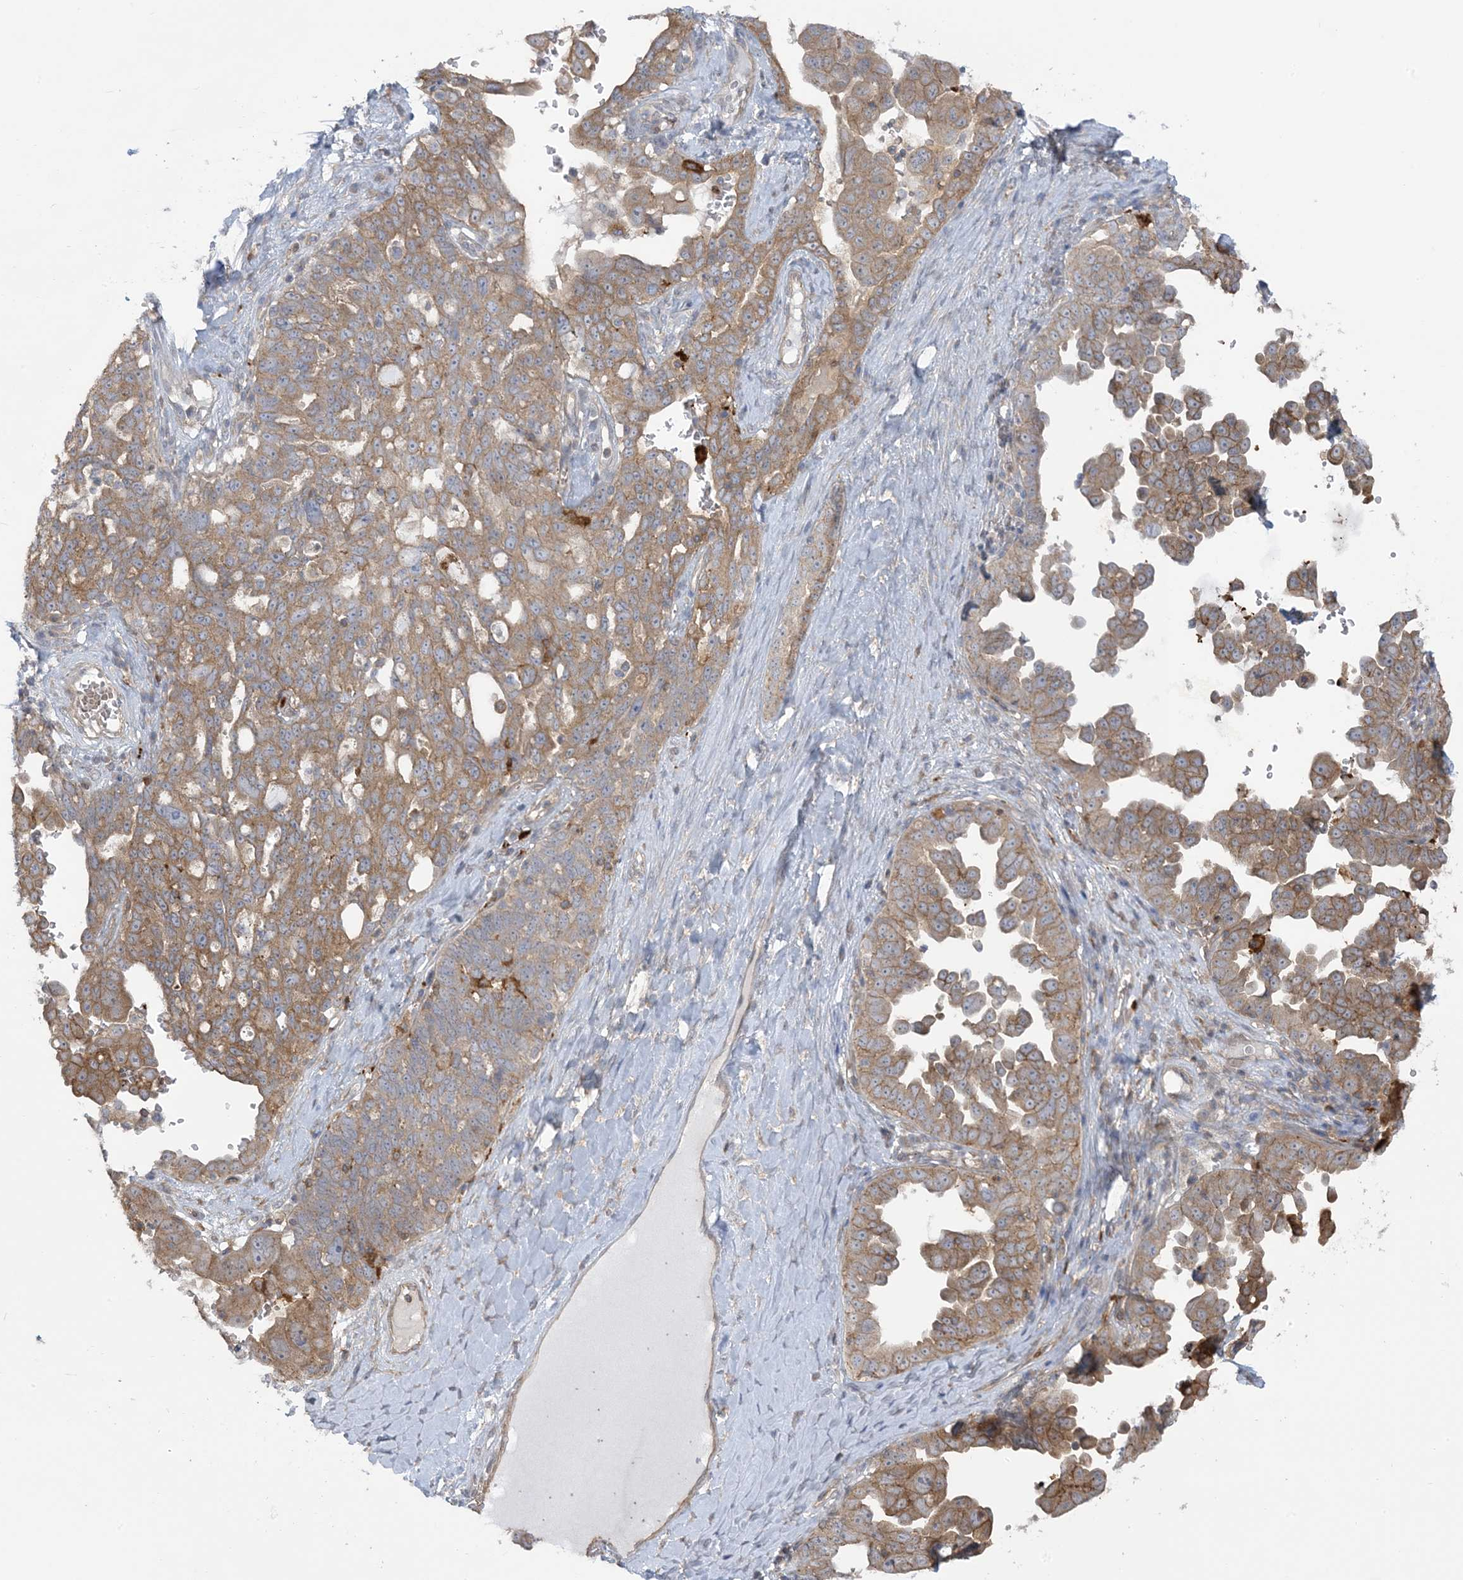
{"staining": {"intensity": "moderate", "quantity": ">75%", "location": "cytoplasmic/membranous"}, "tissue": "ovarian cancer", "cell_type": "Tumor cells", "image_type": "cancer", "snomed": [{"axis": "morphology", "description": "Carcinoma, endometroid"}, {"axis": "topography", "description": "Ovary"}], "caption": "Protein positivity by IHC demonstrates moderate cytoplasmic/membranous staining in about >75% of tumor cells in ovarian cancer (endometroid carcinoma).", "gene": "ICMT", "patient": {"sex": "female", "age": 62}}